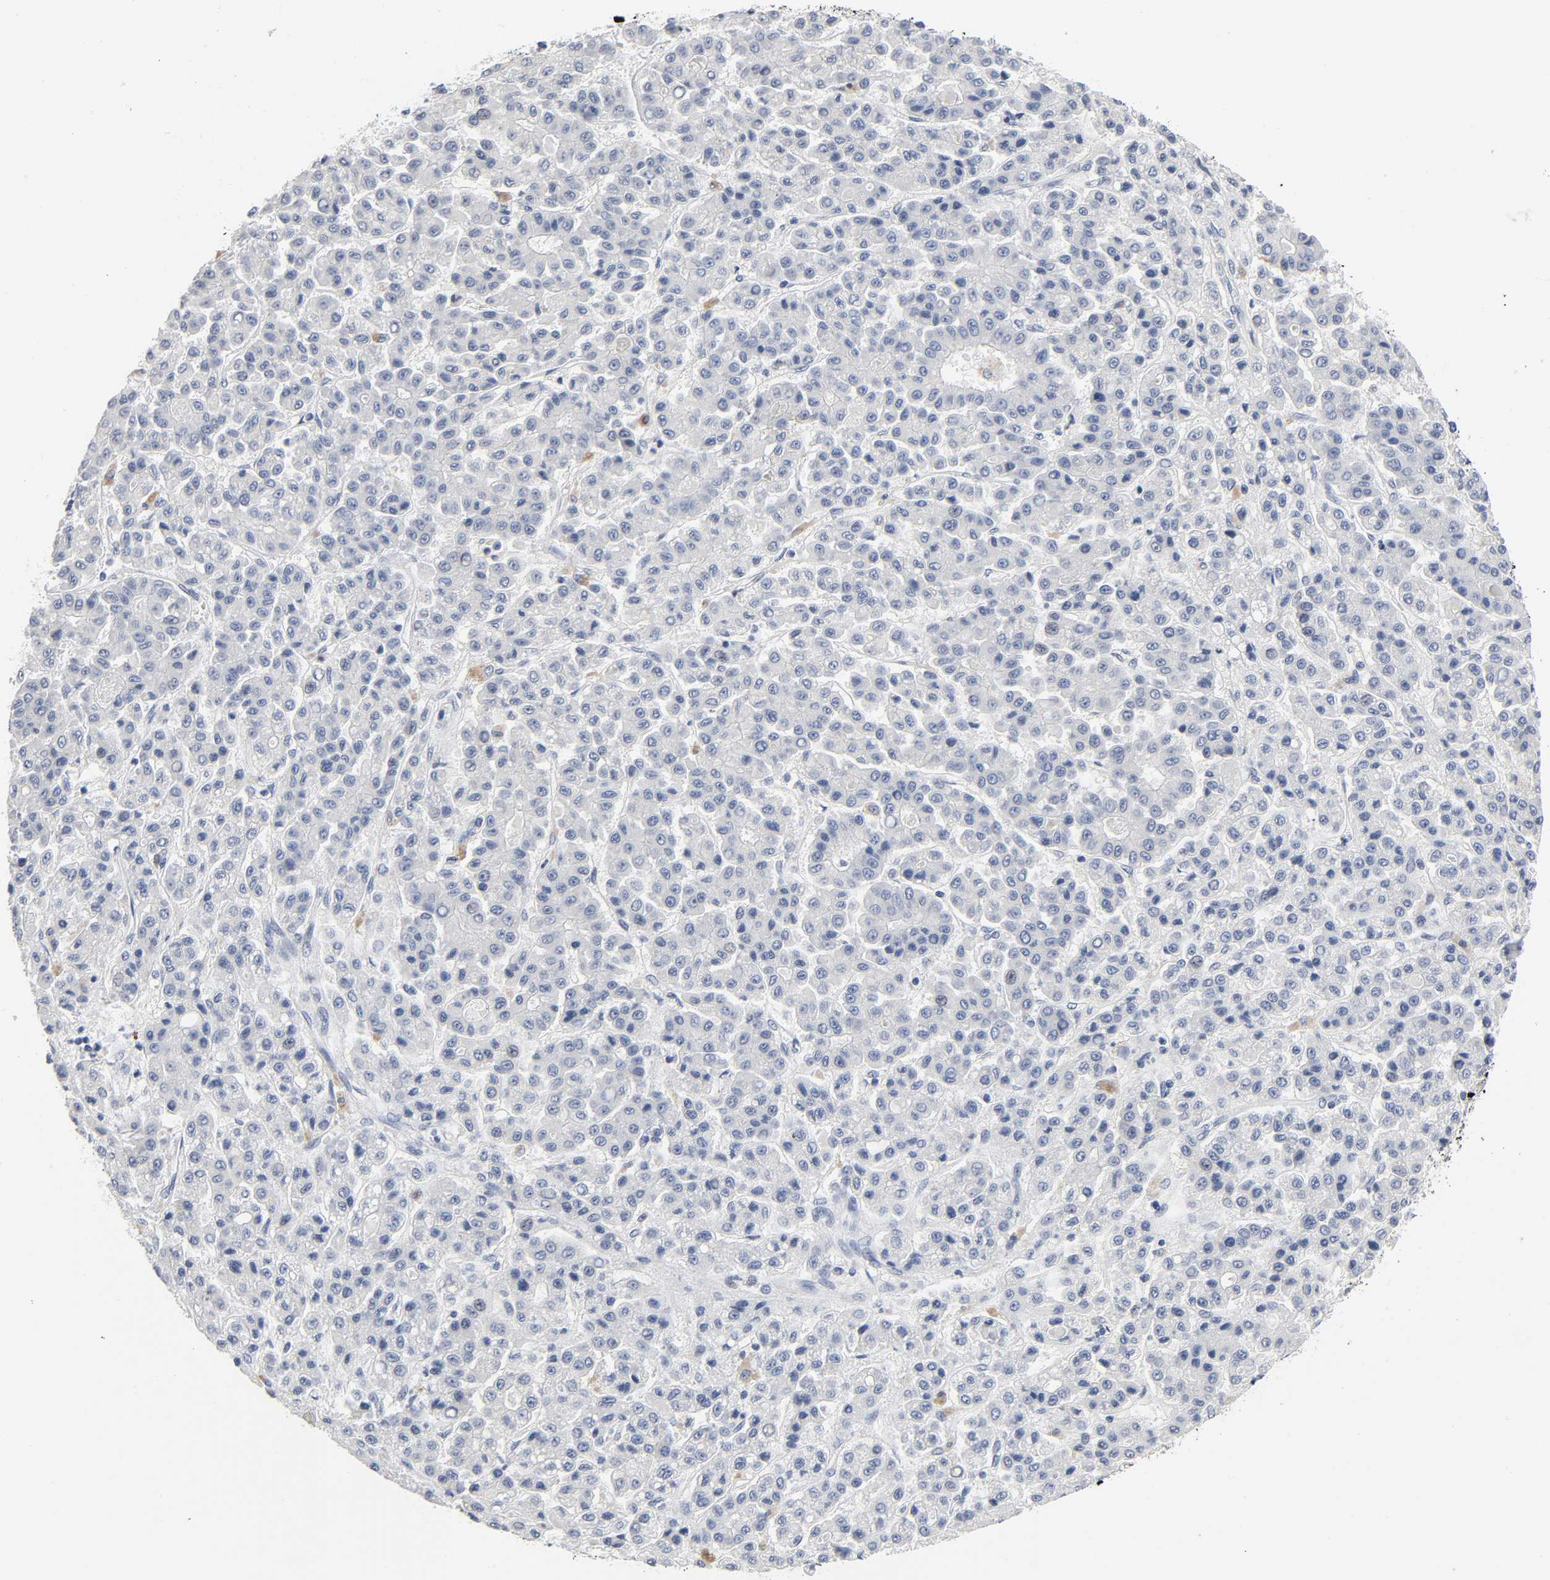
{"staining": {"intensity": "negative", "quantity": "none", "location": "none"}, "tissue": "liver cancer", "cell_type": "Tumor cells", "image_type": "cancer", "snomed": [{"axis": "morphology", "description": "Carcinoma, Hepatocellular, NOS"}, {"axis": "topography", "description": "Liver"}], "caption": "Immunohistochemistry histopathology image of human liver hepatocellular carcinoma stained for a protein (brown), which demonstrates no staining in tumor cells.", "gene": "SALL2", "patient": {"sex": "male", "age": 70}}